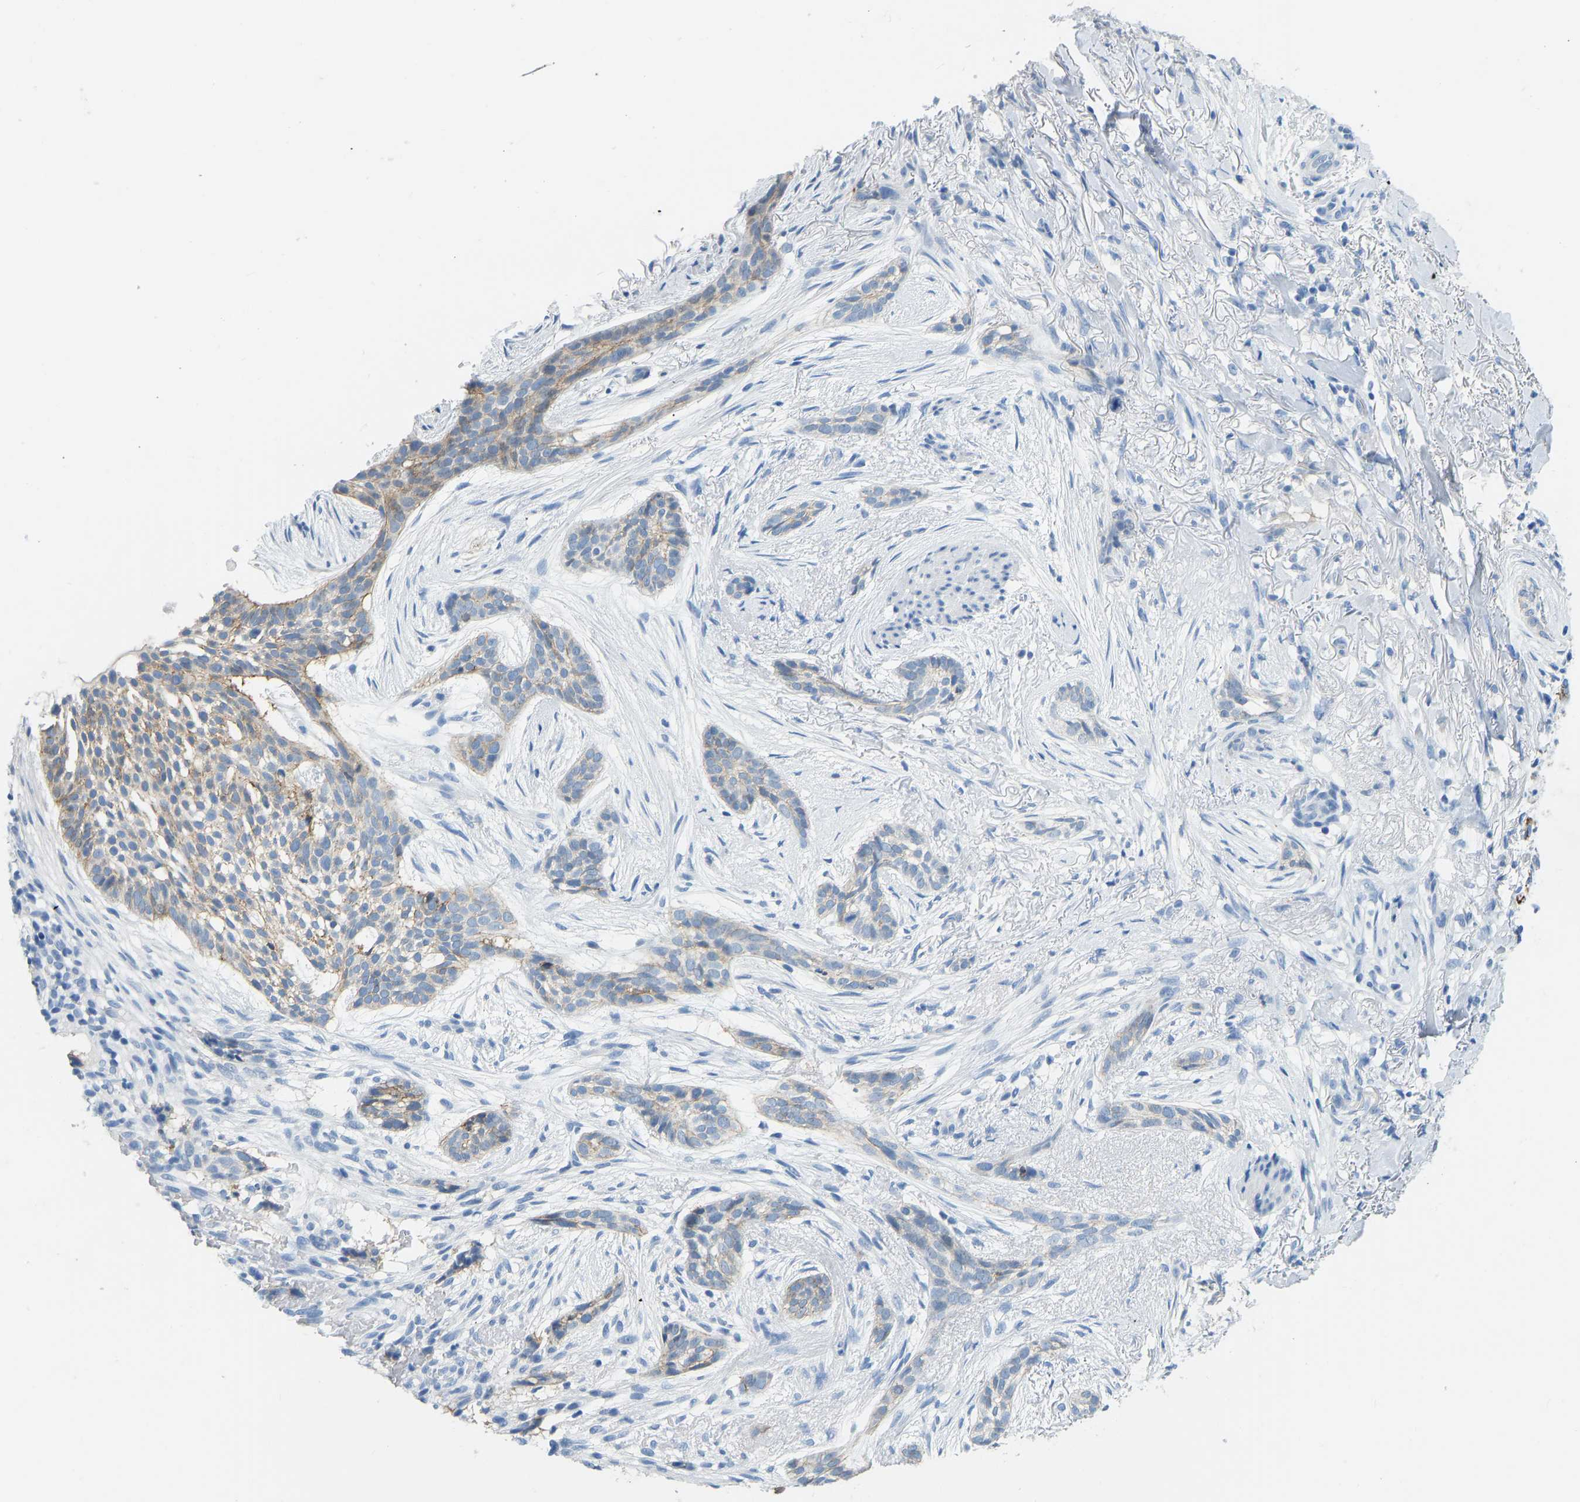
{"staining": {"intensity": "moderate", "quantity": "<25%", "location": "cytoplasmic/membranous"}, "tissue": "skin cancer", "cell_type": "Tumor cells", "image_type": "cancer", "snomed": [{"axis": "morphology", "description": "Basal cell carcinoma"}, {"axis": "topography", "description": "Skin"}], "caption": "This is an image of immunohistochemistry staining of skin cancer (basal cell carcinoma), which shows moderate expression in the cytoplasmic/membranous of tumor cells.", "gene": "ATP1A1", "patient": {"sex": "female", "age": 88}}